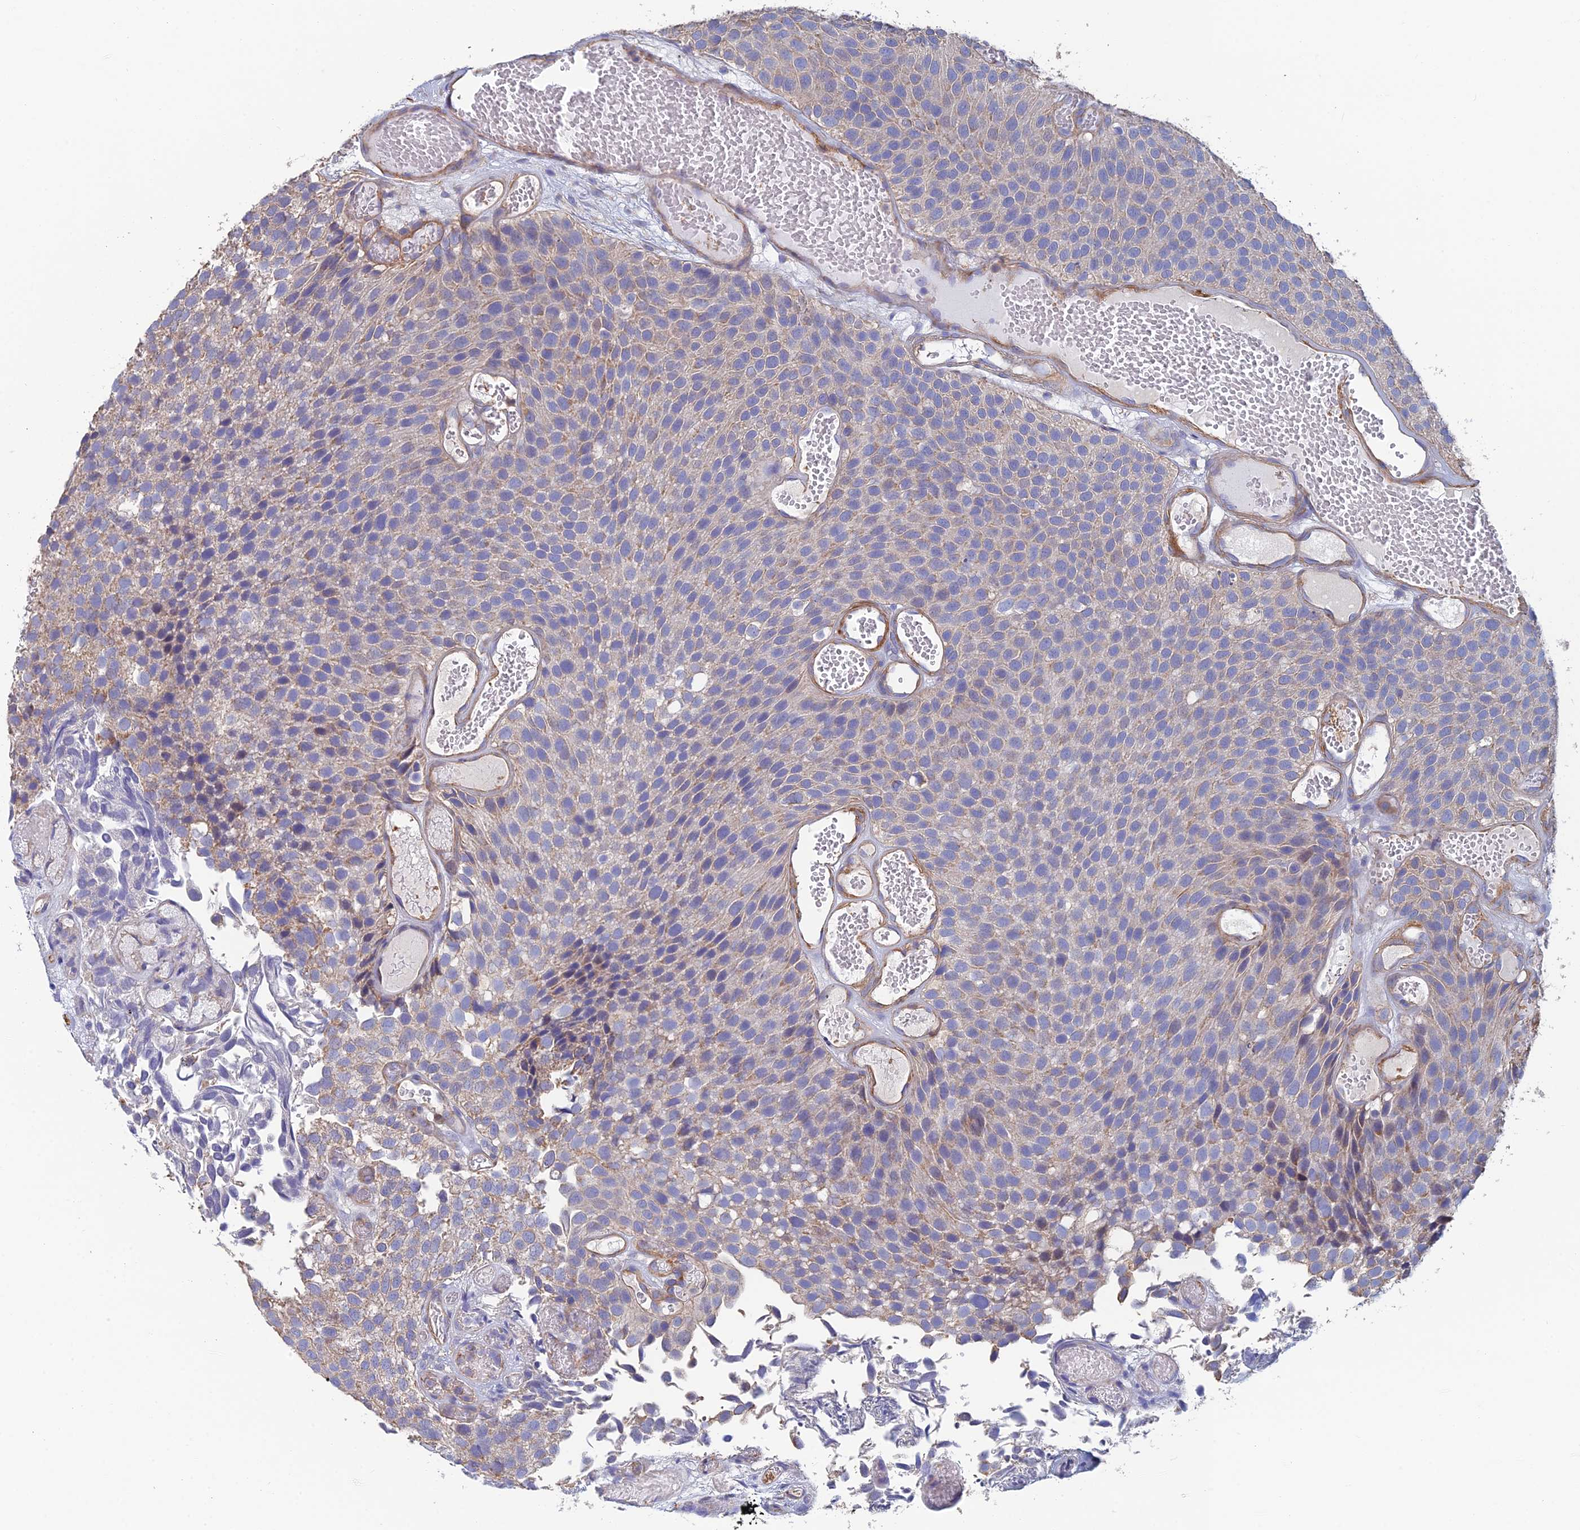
{"staining": {"intensity": "weak", "quantity": "<25%", "location": "cytoplasmic/membranous"}, "tissue": "urothelial cancer", "cell_type": "Tumor cells", "image_type": "cancer", "snomed": [{"axis": "morphology", "description": "Urothelial carcinoma, Low grade"}, {"axis": "topography", "description": "Urinary bladder"}], "caption": "This is an IHC image of urothelial carcinoma (low-grade). There is no expression in tumor cells.", "gene": "PCDHA5", "patient": {"sex": "male", "age": 89}}